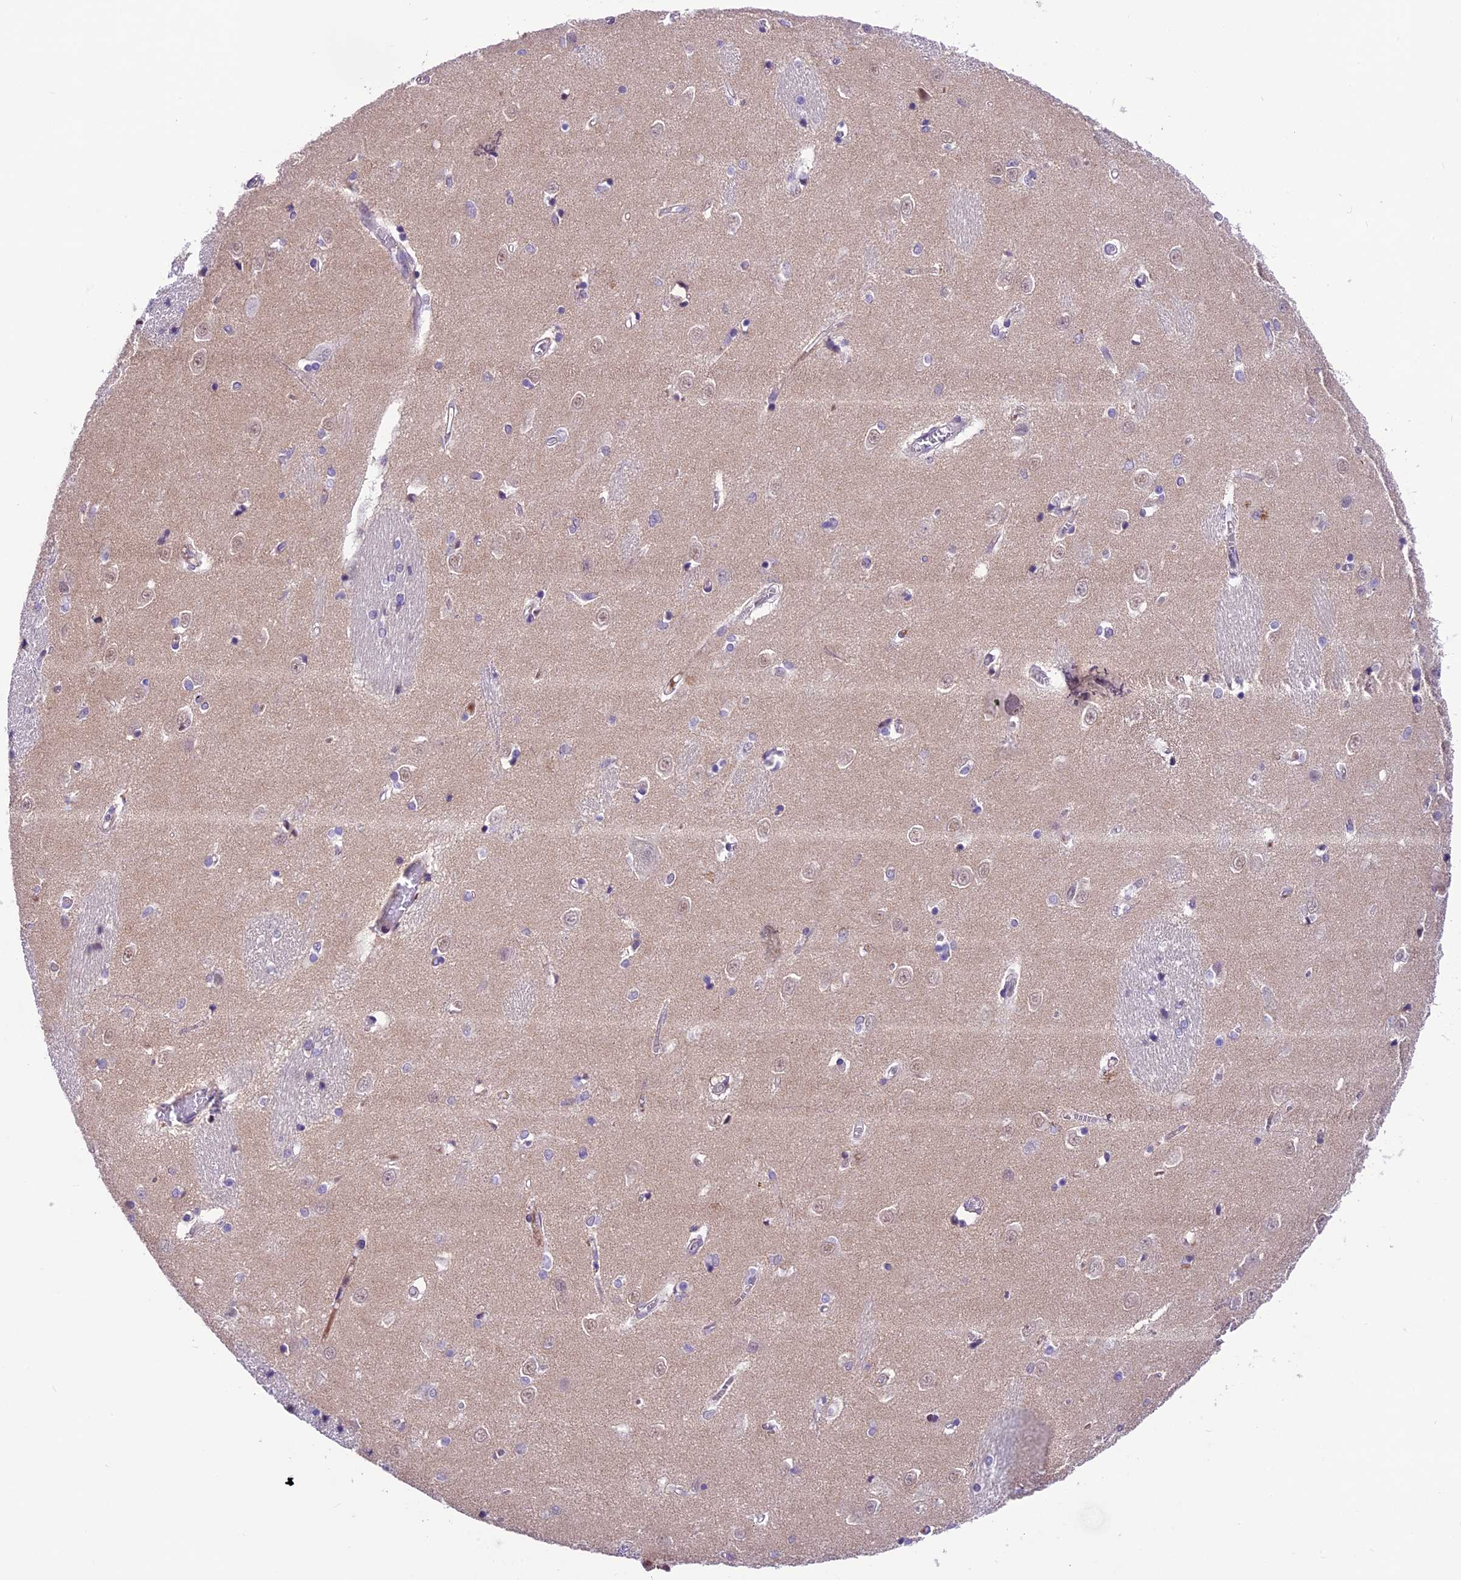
{"staining": {"intensity": "negative", "quantity": "none", "location": "none"}, "tissue": "caudate", "cell_type": "Glial cells", "image_type": "normal", "snomed": [{"axis": "morphology", "description": "Normal tissue, NOS"}, {"axis": "topography", "description": "Lateral ventricle wall"}], "caption": "DAB (3,3'-diaminobenzidine) immunohistochemical staining of unremarkable human caudate reveals no significant positivity in glial cells. The staining was performed using DAB to visualize the protein expression in brown, while the nuclei were stained in blue with hematoxylin (Magnification: 20x).", "gene": "SHKBP1", "patient": {"sex": "male", "age": 37}}